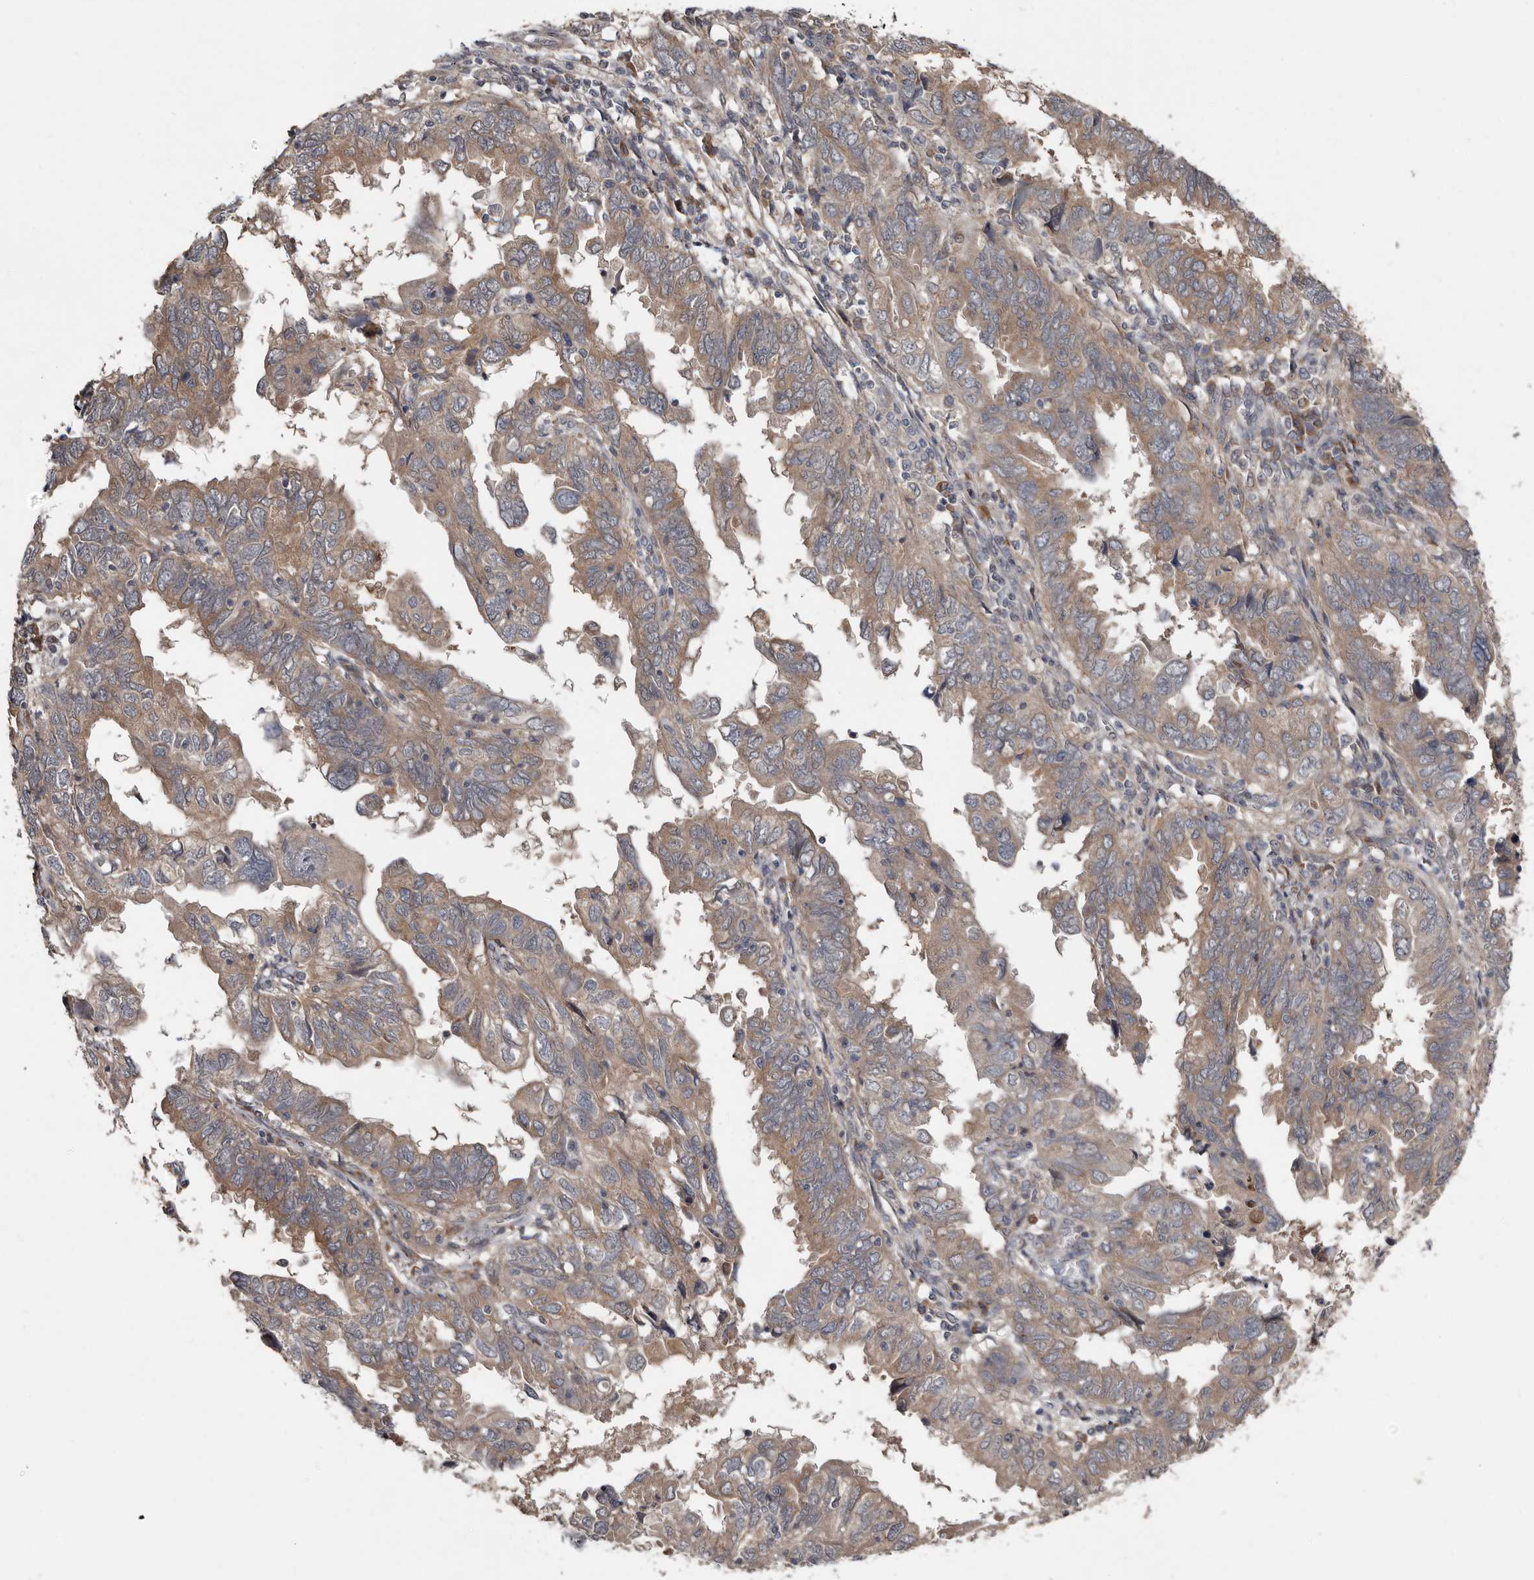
{"staining": {"intensity": "moderate", "quantity": ">75%", "location": "cytoplasmic/membranous"}, "tissue": "endometrial cancer", "cell_type": "Tumor cells", "image_type": "cancer", "snomed": [{"axis": "morphology", "description": "Adenocarcinoma, NOS"}, {"axis": "topography", "description": "Uterus"}], "caption": "A brown stain labels moderate cytoplasmic/membranous staining of a protein in human adenocarcinoma (endometrial) tumor cells. (DAB IHC with brightfield microscopy, high magnification).", "gene": "CHML", "patient": {"sex": "female", "age": 77}}